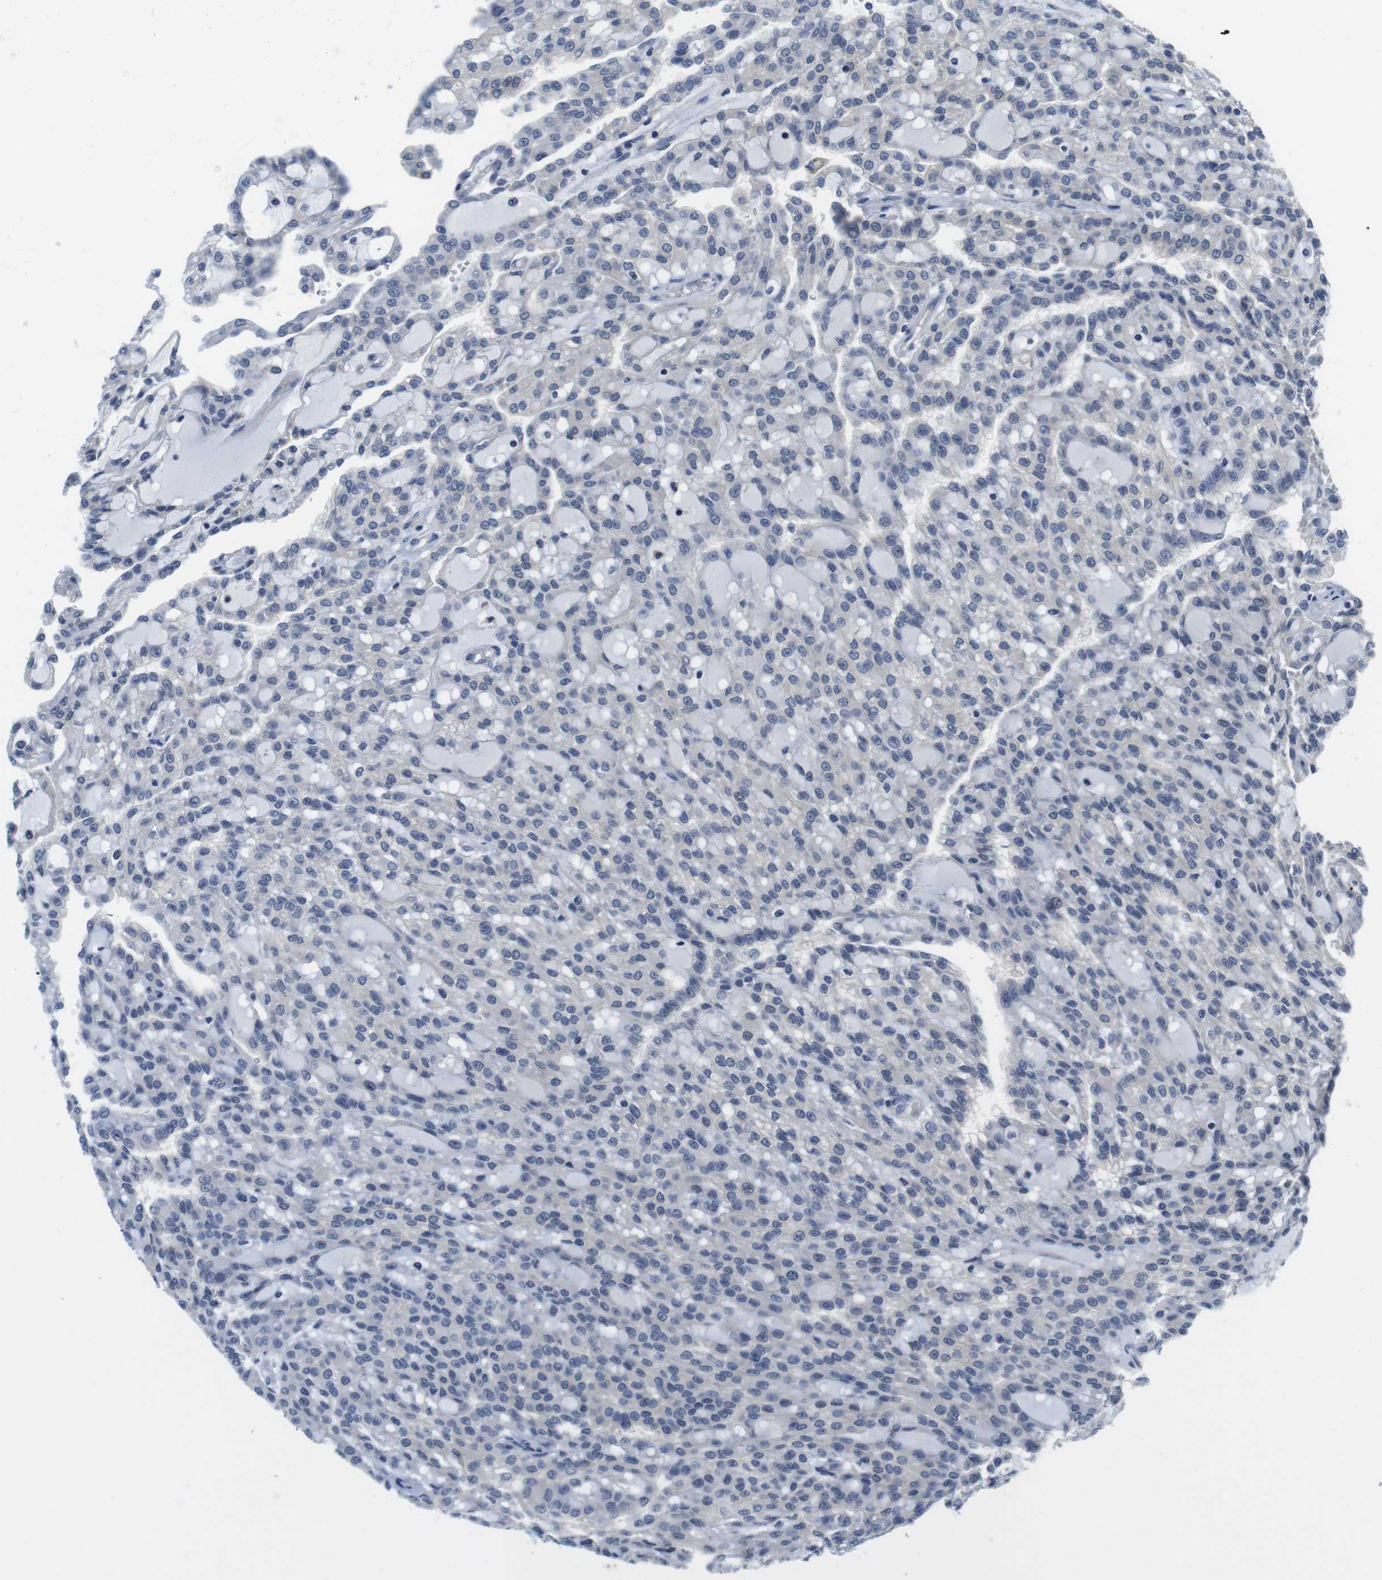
{"staining": {"intensity": "negative", "quantity": "none", "location": "none"}, "tissue": "renal cancer", "cell_type": "Tumor cells", "image_type": "cancer", "snomed": [{"axis": "morphology", "description": "Adenocarcinoma, NOS"}, {"axis": "topography", "description": "Kidney"}], "caption": "High magnification brightfield microscopy of renal adenocarcinoma stained with DAB (3,3'-diaminobenzidine) (brown) and counterstained with hematoxylin (blue): tumor cells show no significant staining. Nuclei are stained in blue.", "gene": "FADD", "patient": {"sex": "male", "age": 63}}